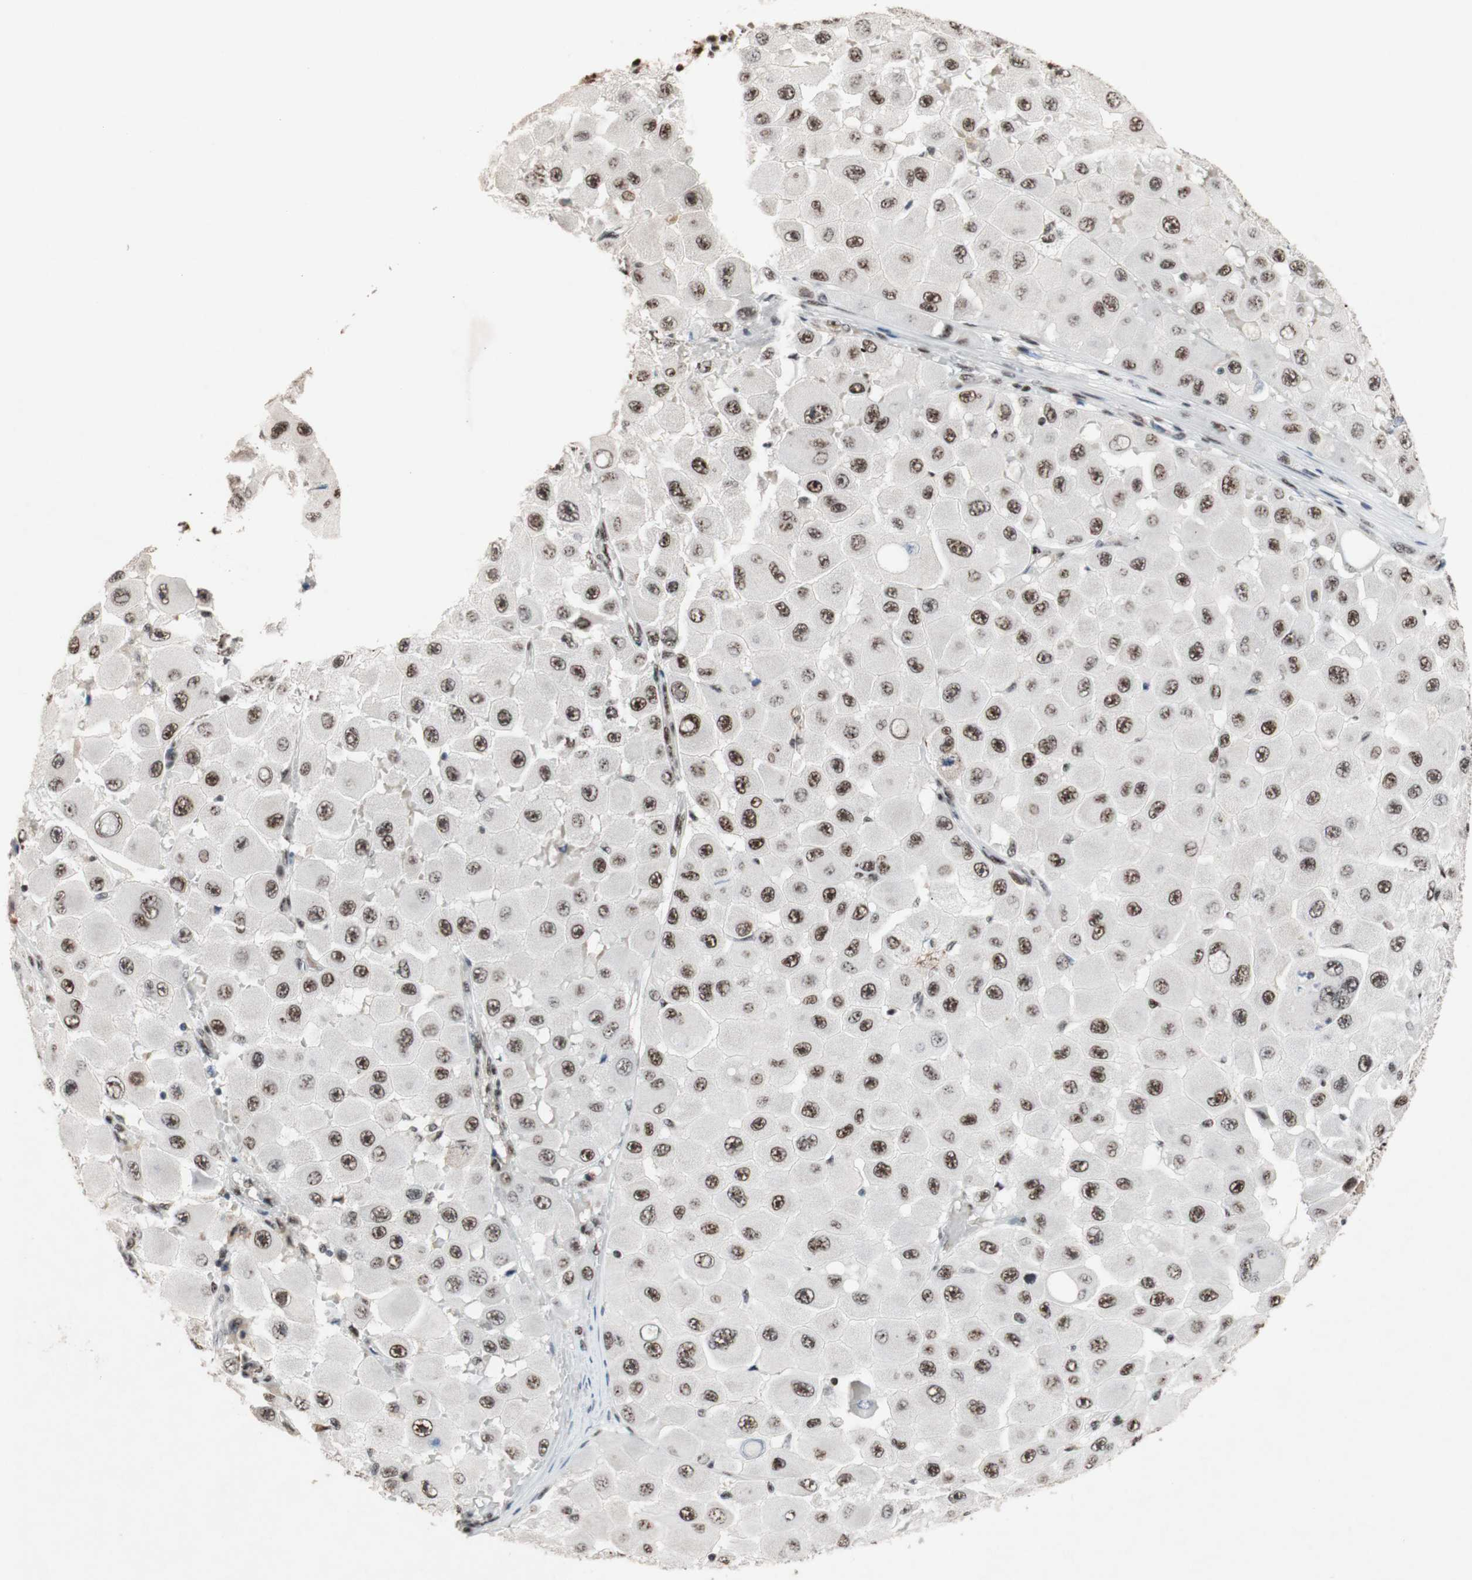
{"staining": {"intensity": "moderate", "quantity": ">75%", "location": "nuclear"}, "tissue": "melanoma", "cell_type": "Tumor cells", "image_type": "cancer", "snomed": [{"axis": "morphology", "description": "Malignant melanoma, NOS"}, {"axis": "topography", "description": "Skin"}], "caption": "Melanoma was stained to show a protein in brown. There is medium levels of moderate nuclear expression in approximately >75% of tumor cells.", "gene": "TLE1", "patient": {"sex": "female", "age": 81}}